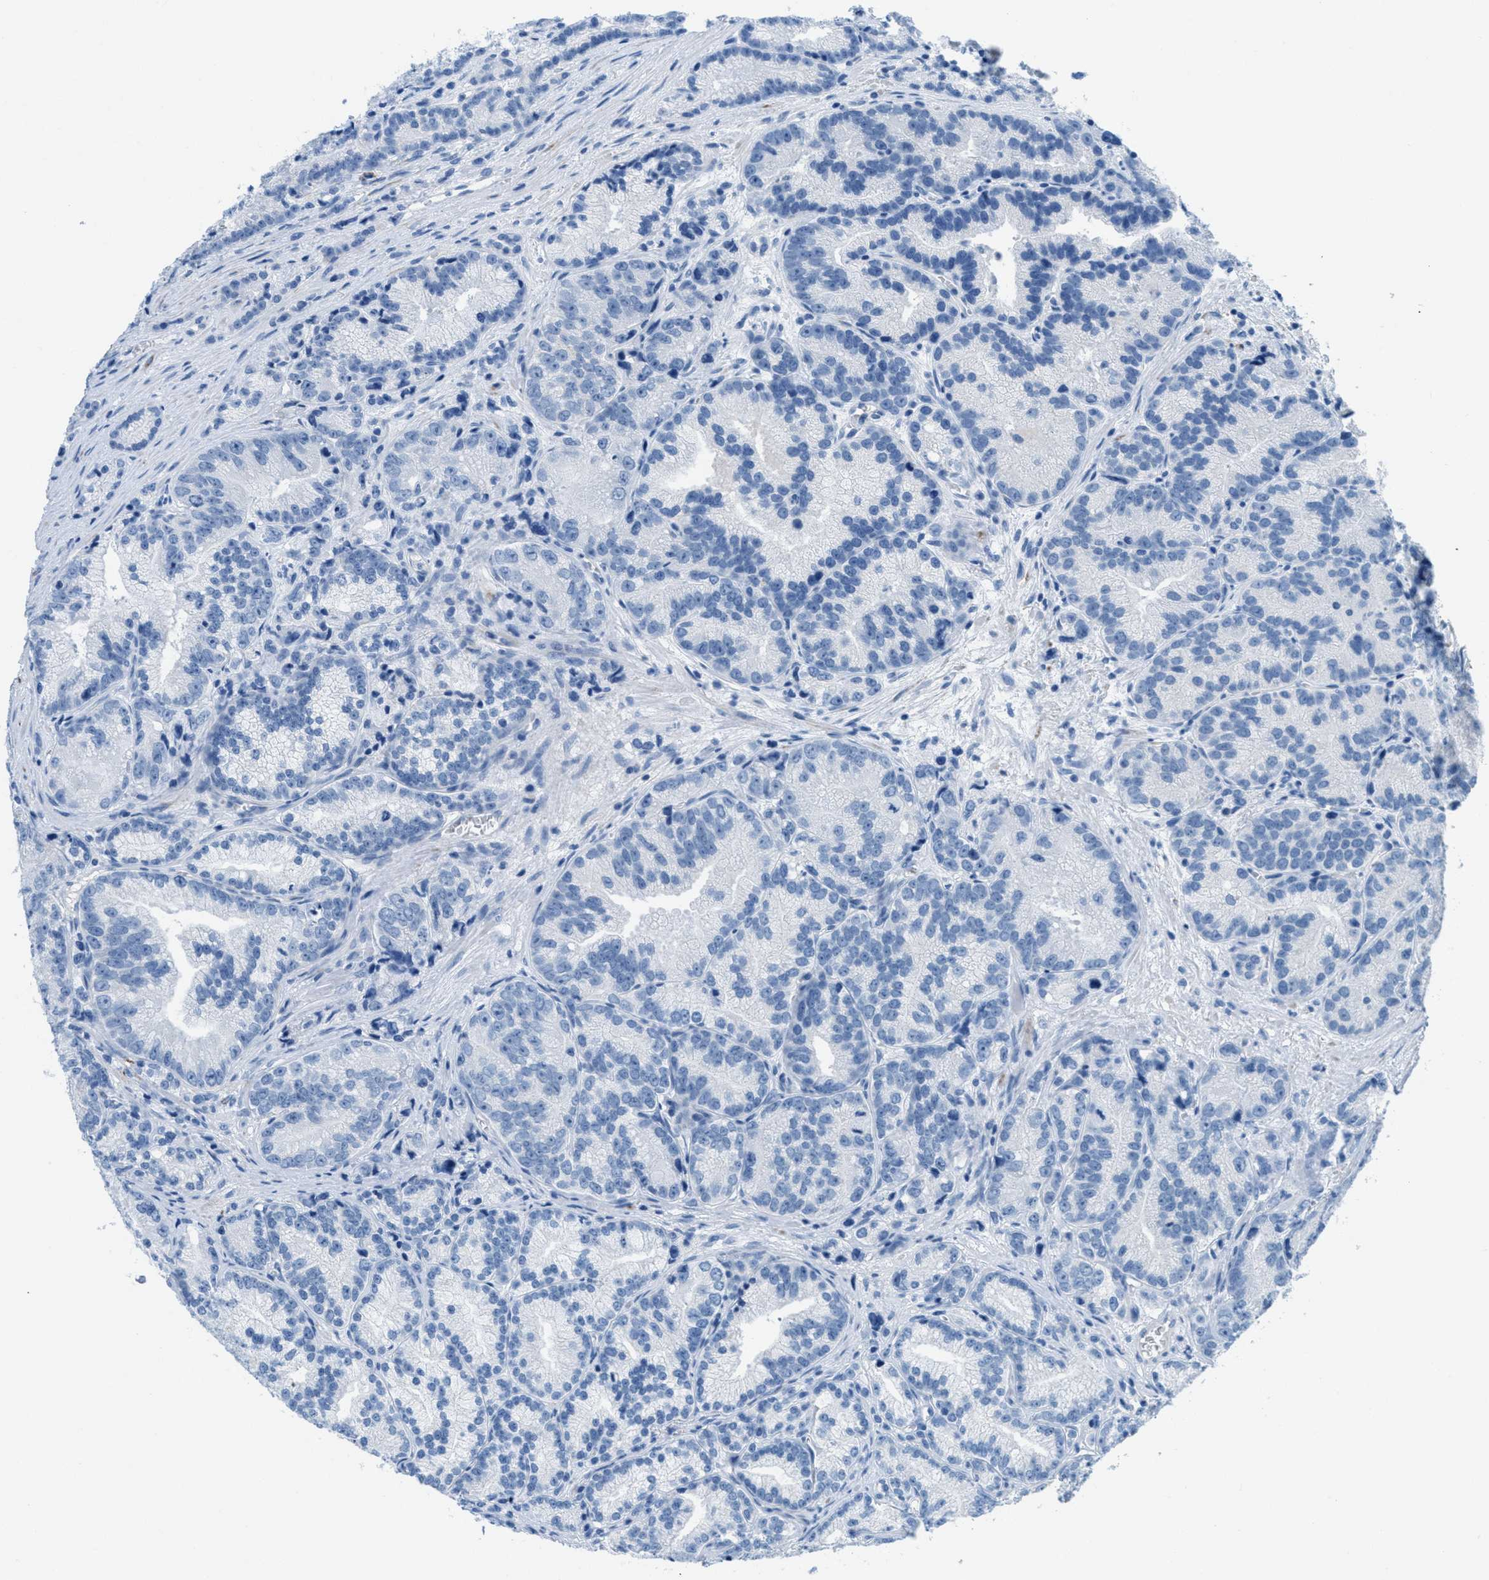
{"staining": {"intensity": "negative", "quantity": "none", "location": "none"}, "tissue": "prostate cancer", "cell_type": "Tumor cells", "image_type": "cancer", "snomed": [{"axis": "morphology", "description": "Adenocarcinoma, Low grade"}, {"axis": "topography", "description": "Prostate"}], "caption": "A histopathology image of low-grade adenocarcinoma (prostate) stained for a protein demonstrates no brown staining in tumor cells.", "gene": "MGARP", "patient": {"sex": "male", "age": 89}}